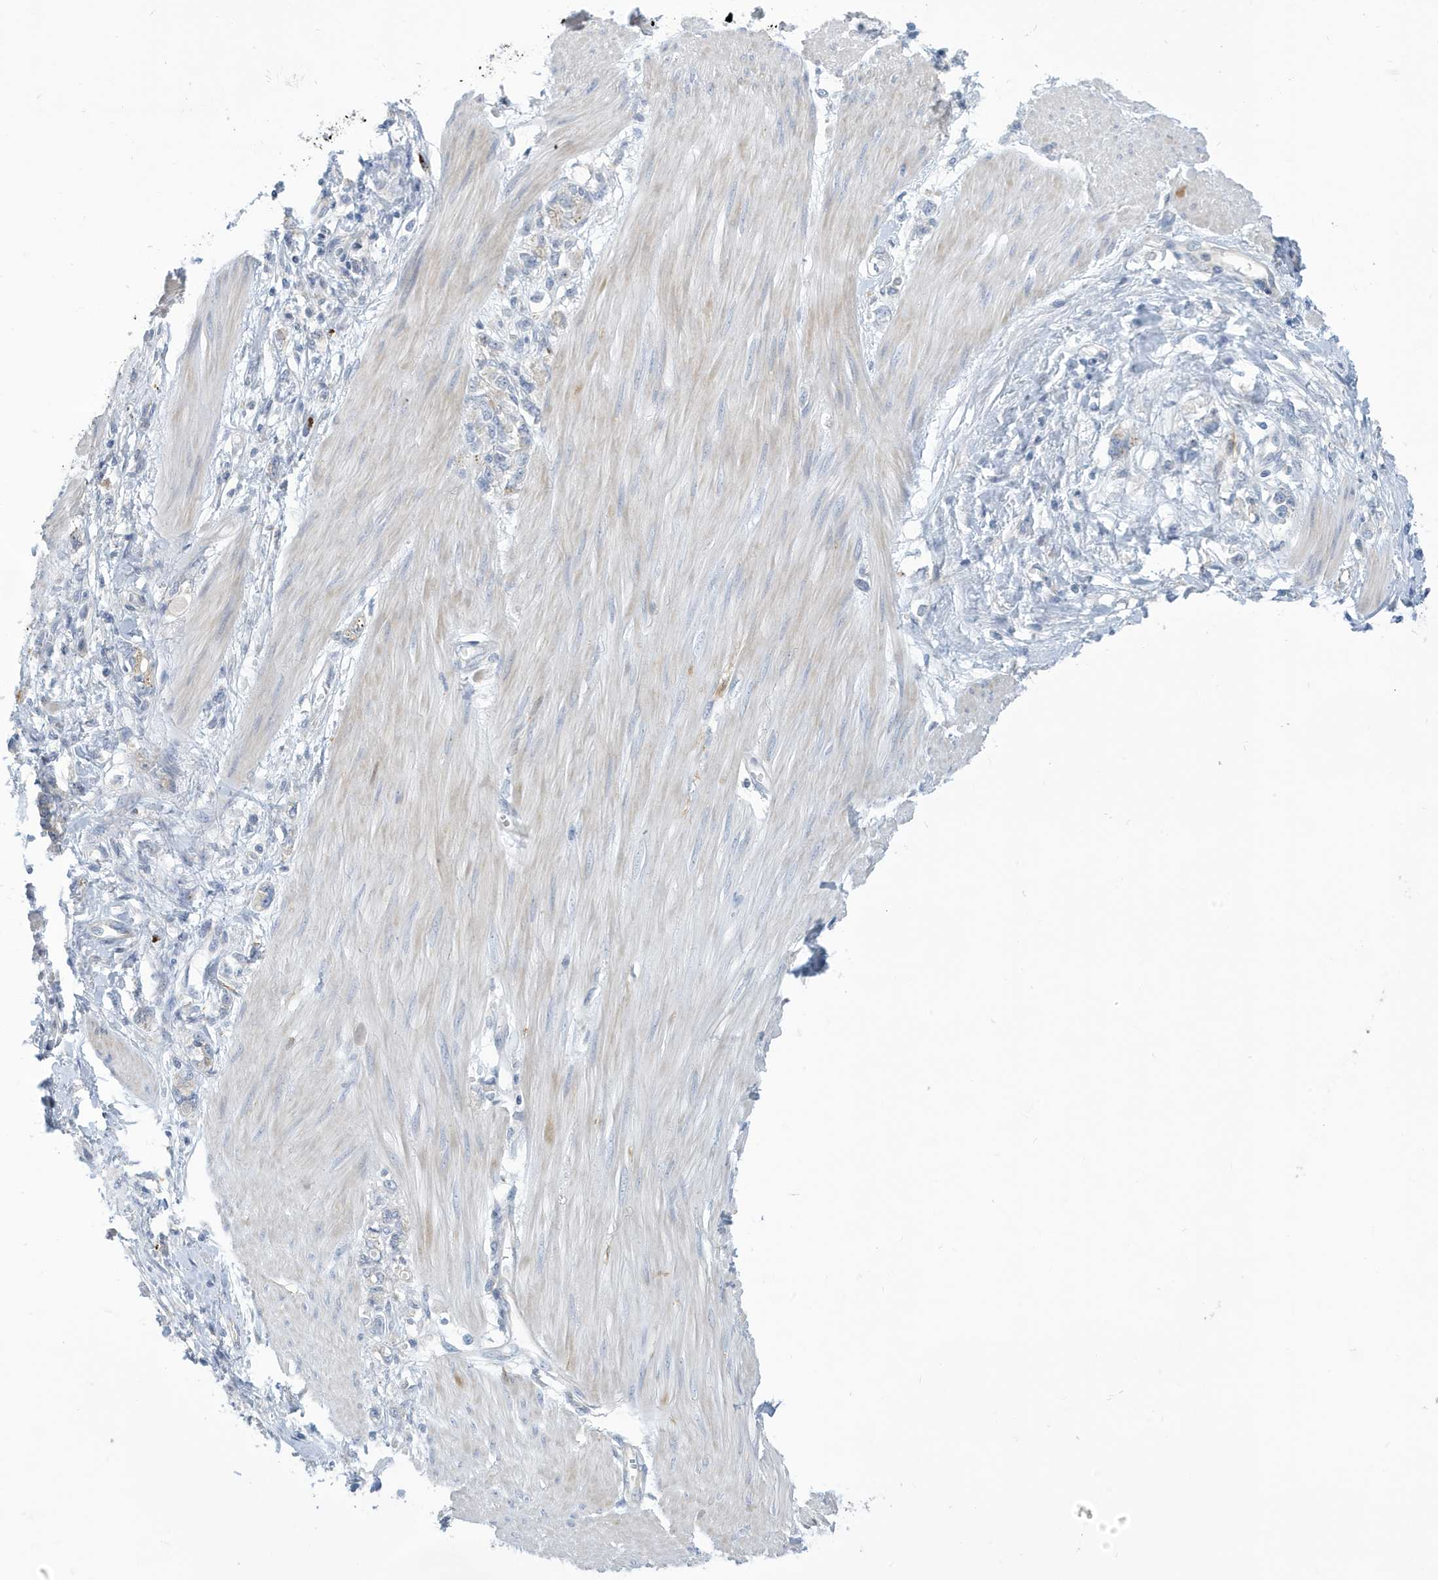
{"staining": {"intensity": "negative", "quantity": "none", "location": "none"}, "tissue": "stomach cancer", "cell_type": "Tumor cells", "image_type": "cancer", "snomed": [{"axis": "morphology", "description": "Adenocarcinoma, NOS"}, {"axis": "topography", "description": "Stomach"}], "caption": "This is a photomicrograph of immunohistochemistry (IHC) staining of adenocarcinoma (stomach), which shows no positivity in tumor cells.", "gene": "VTA1", "patient": {"sex": "female", "age": 76}}